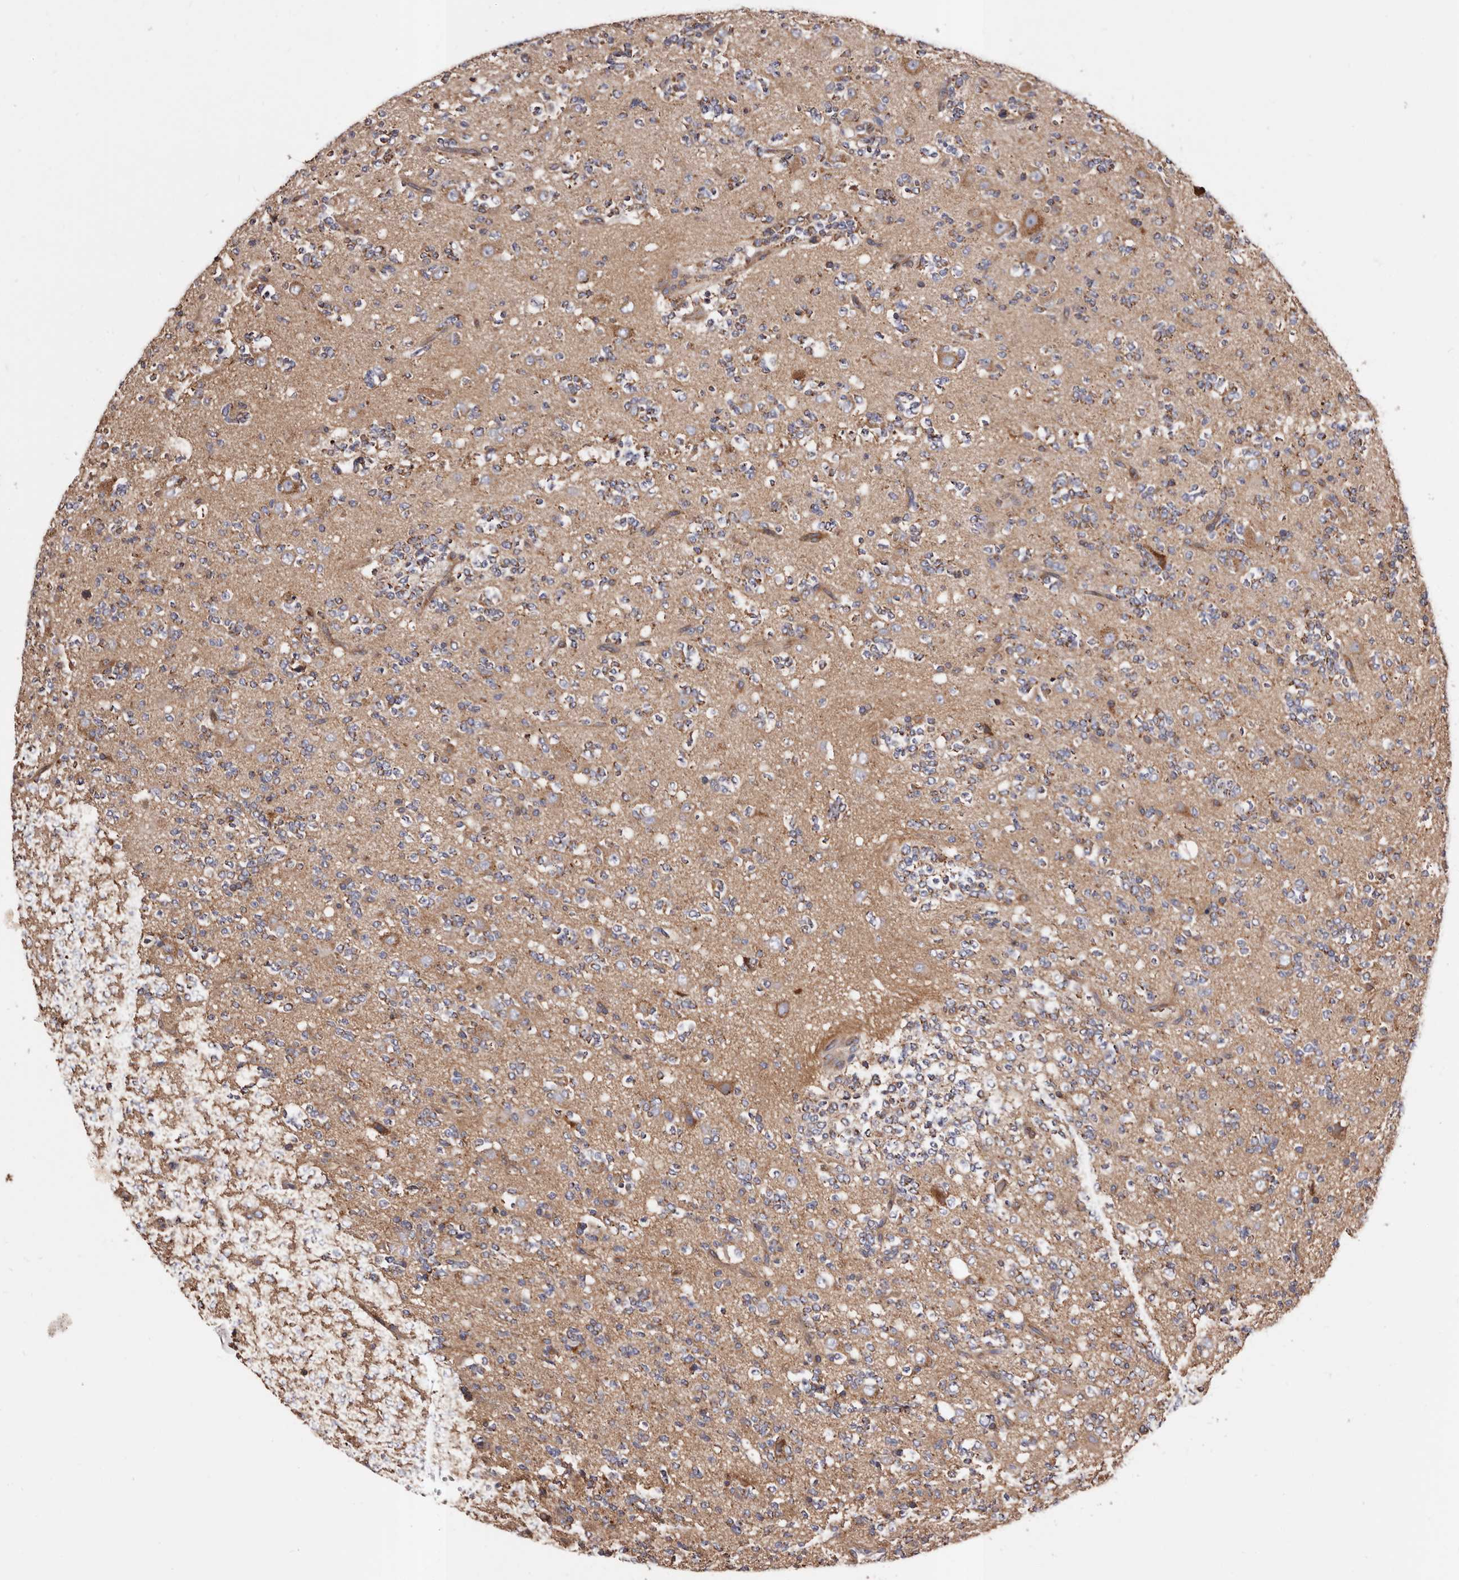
{"staining": {"intensity": "negative", "quantity": "none", "location": "none"}, "tissue": "glioma", "cell_type": "Tumor cells", "image_type": "cancer", "snomed": [{"axis": "morphology", "description": "Glioma, malignant, High grade"}, {"axis": "topography", "description": "Brain"}], "caption": "An image of human glioma is negative for staining in tumor cells. (Brightfield microscopy of DAB (3,3'-diaminobenzidine) IHC at high magnification).", "gene": "COQ8B", "patient": {"sex": "female", "age": 62}}